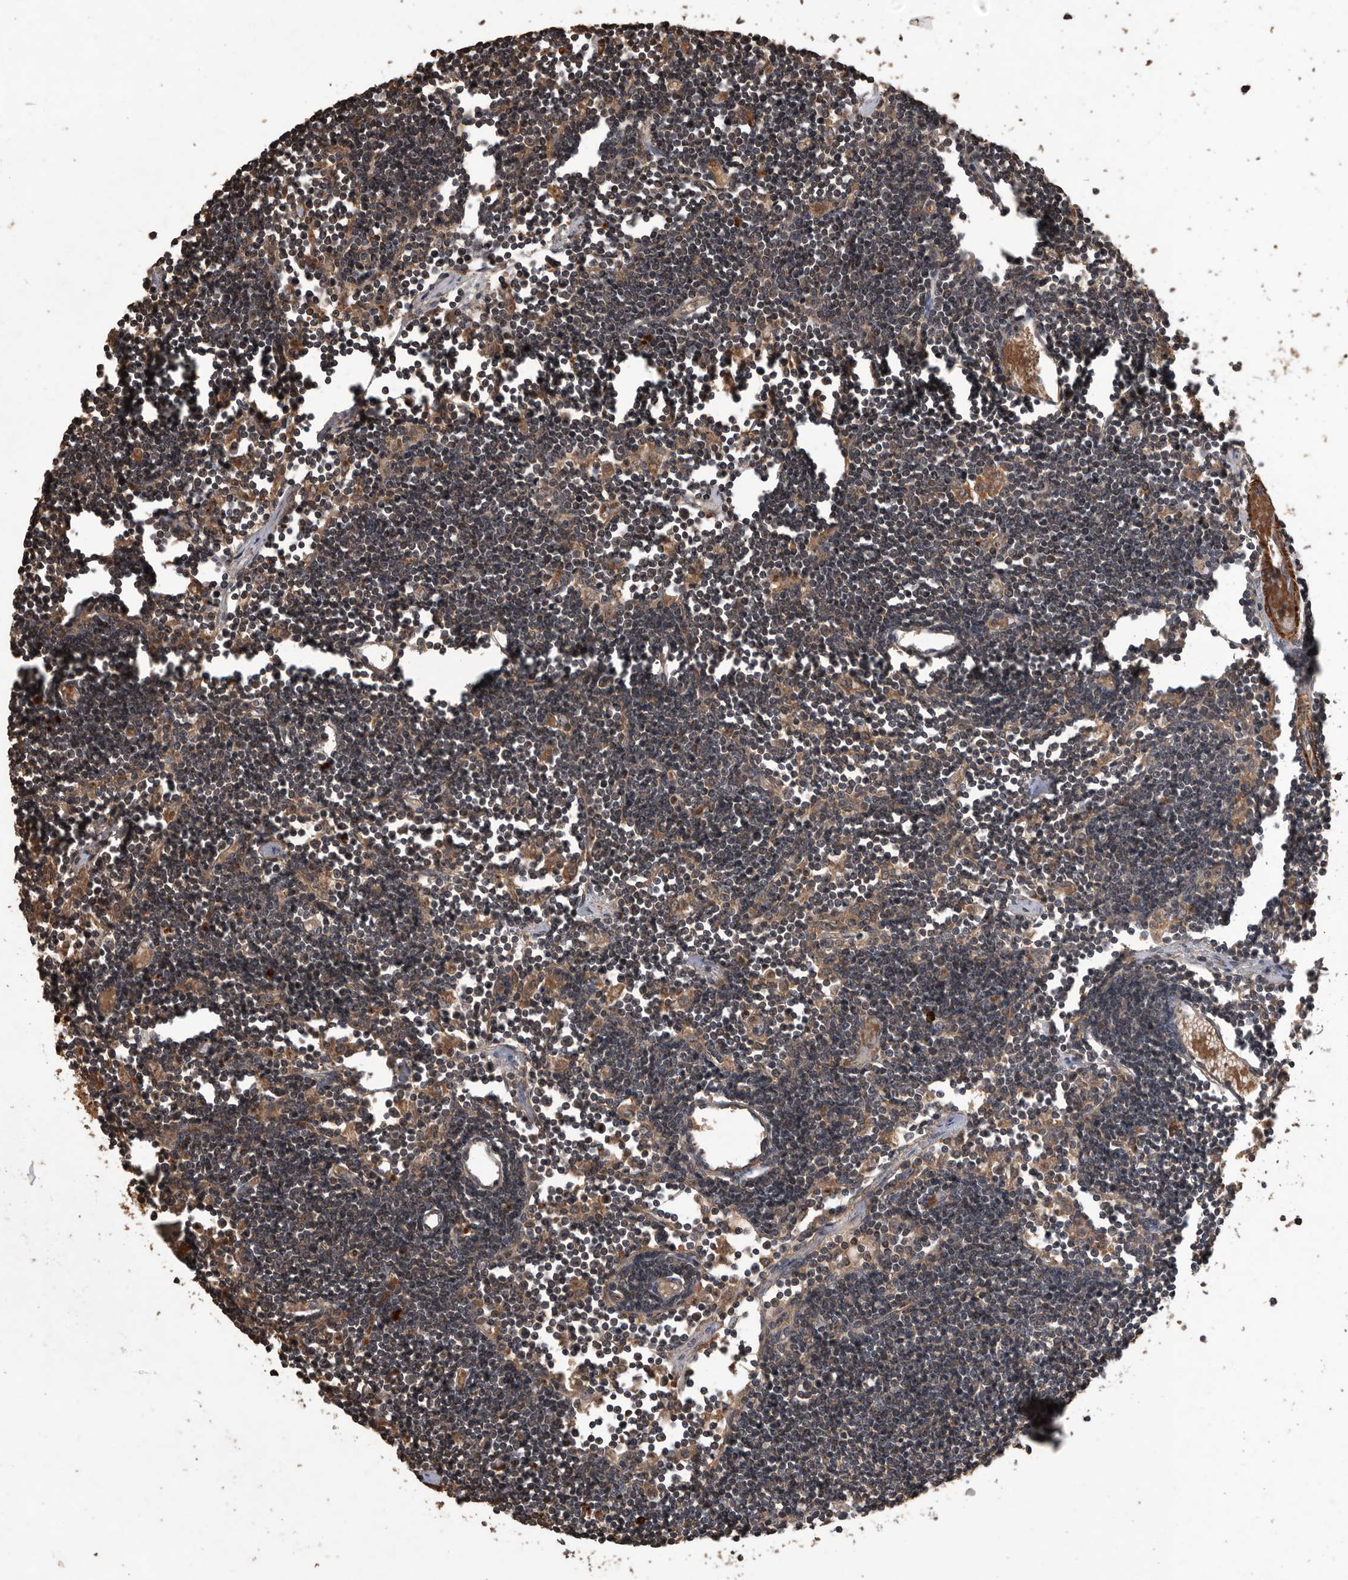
{"staining": {"intensity": "weak", "quantity": ">75%", "location": "cytoplasmic/membranous"}, "tissue": "lymph node", "cell_type": "Germinal center cells", "image_type": "normal", "snomed": [{"axis": "morphology", "description": "Normal tissue, NOS"}, {"axis": "topography", "description": "Lymph node"}], "caption": "This is an image of immunohistochemistry staining of benign lymph node, which shows weak staining in the cytoplasmic/membranous of germinal center cells.", "gene": "NRBP1", "patient": {"sex": "female", "age": 11}}